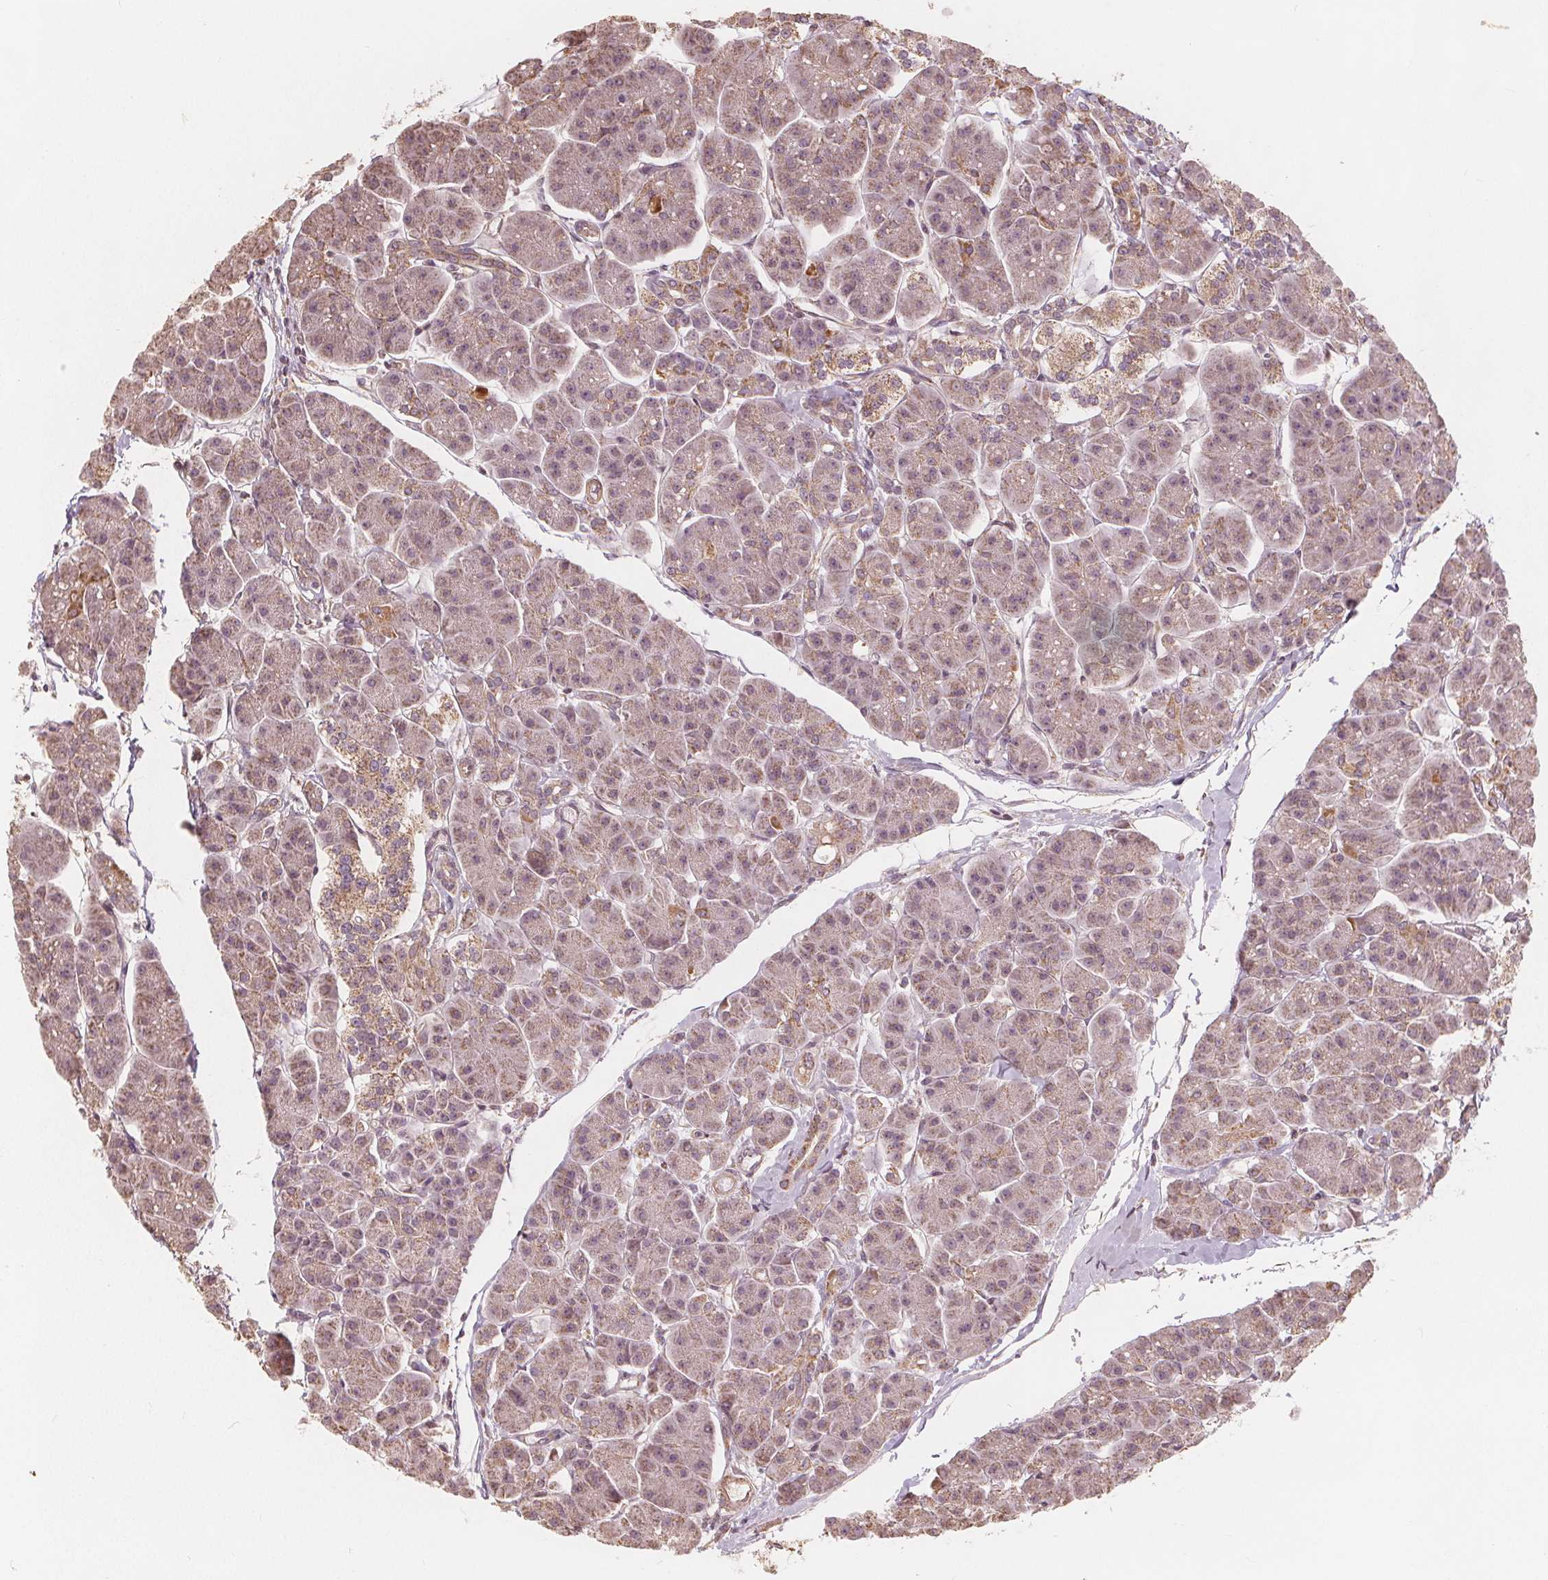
{"staining": {"intensity": "moderate", "quantity": ">75%", "location": "cytoplasmic/membranous"}, "tissue": "pancreas", "cell_type": "Exocrine glandular cells", "image_type": "normal", "snomed": [{"axis": "morphology", "description": "Normal tissue, NOS"}, {"axis": "topography", "description": "Adipose tissue"}, {"axis": "topography", "description": "Pancreas"}, {"axis": "topography", "description": "Peripheral nerve tissue"}], "caption": "An IHC image of benign tissue is shown. Protein staining in brown highlights moderate cytoplasmic/membranous positivity in pancreas within exocrine glandular cells. (DAB (3,3'-diaminobenzidine) IHC with brightfield microscopy, high magnification).", "gene": "PEX26", "patient": {"sex": "female", "age": 58}}